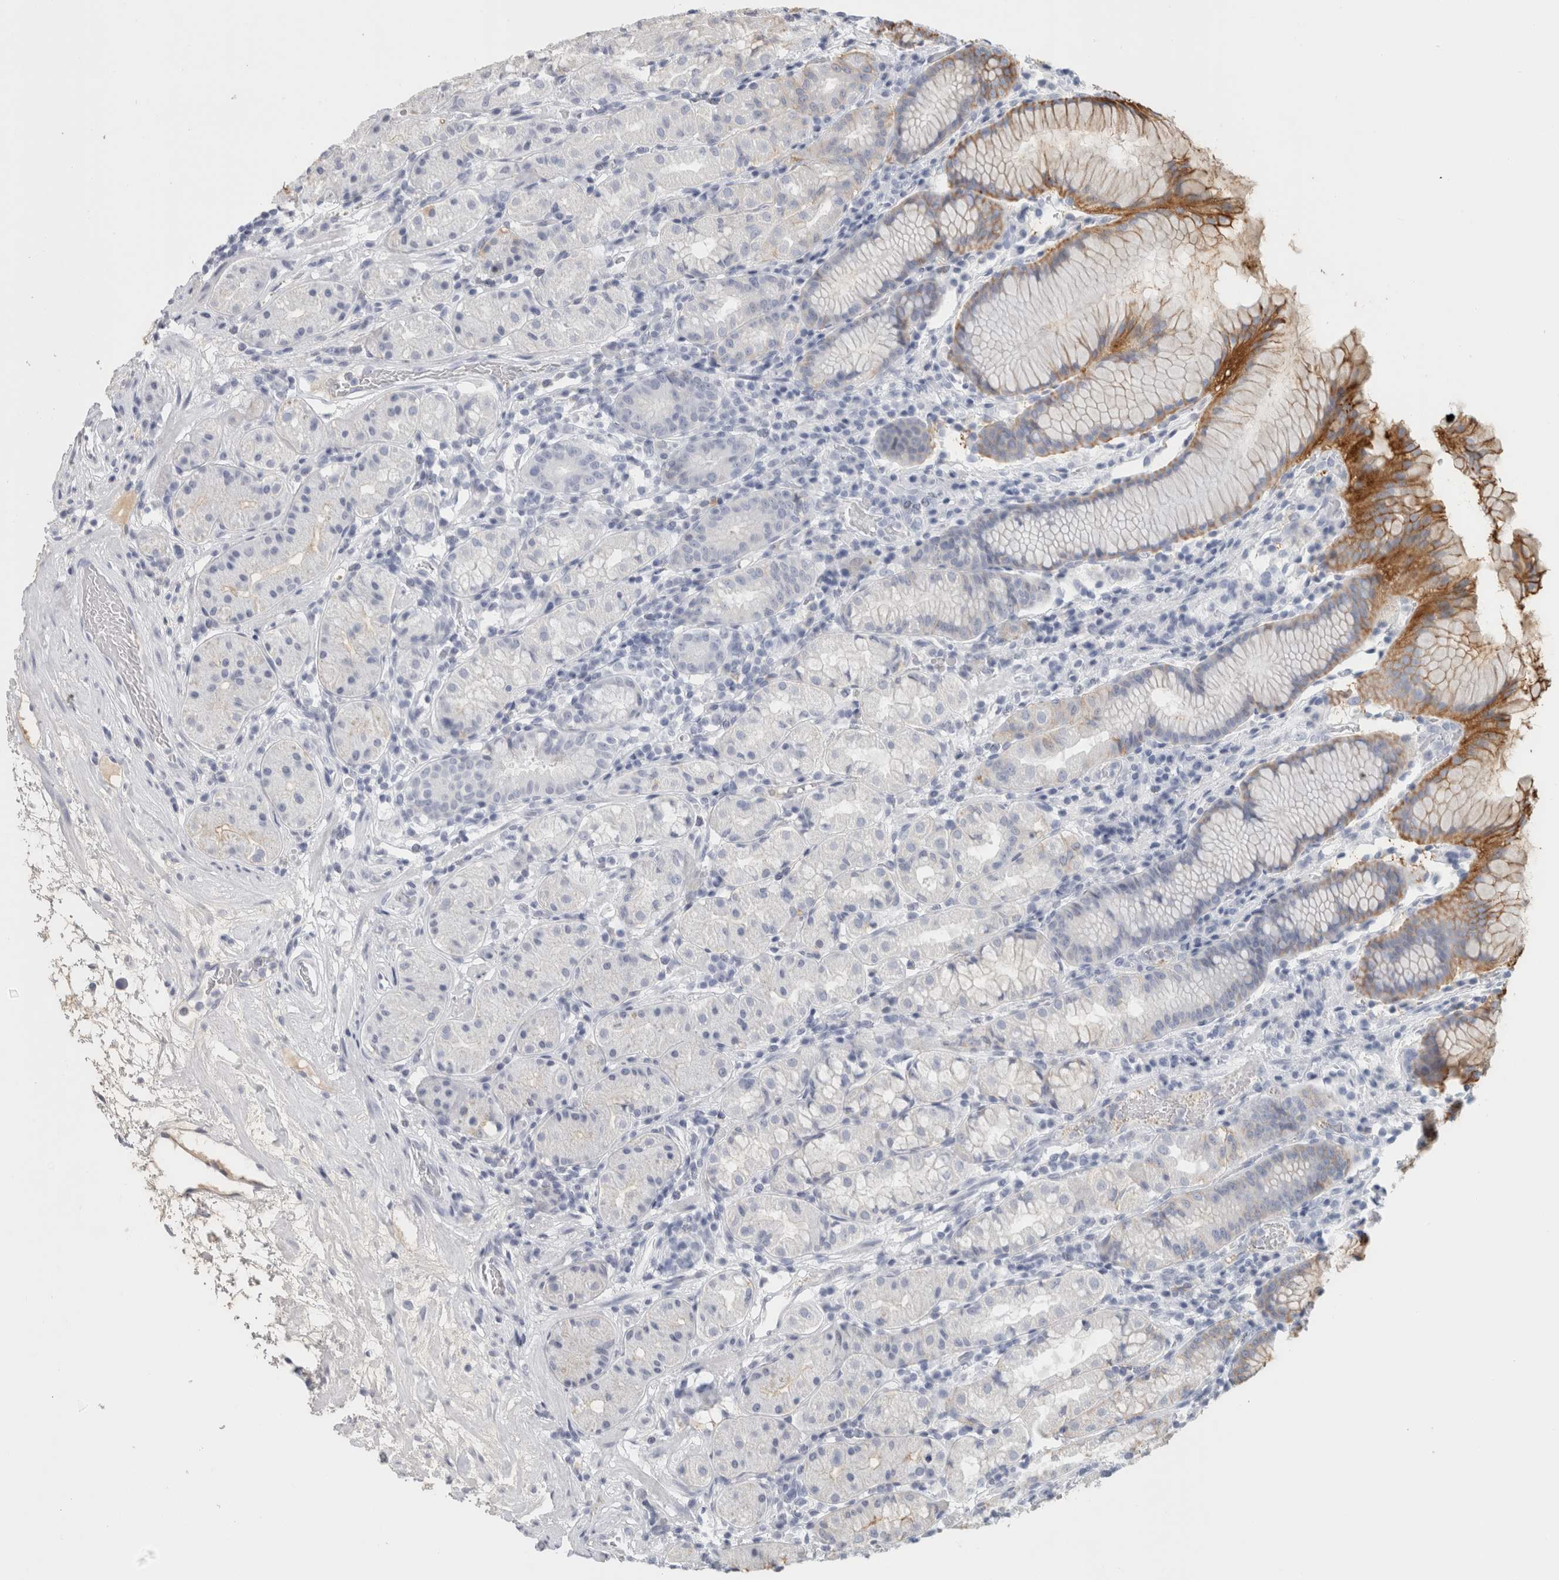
{"staining": {"intensity": "moderate", "quantity": "25%-75%", "location": "cytoplasmic/membranous"}, "tissue": "stomach", "cell_type": "Glandular cells", "image_type": "normal", "snomed": [{"axis": "morphology", "description": "Normal tissue, NOS"}, {"axis": "topography", "description": "Stomach, lower"}], "caption": "IHC staining of unremarkable stomach, which demonstrates medium levels of moderate cytoplasmic/membranous expression in approximately 25%-75% of glandular cells indicating moderate cytoplasmic/membranous protein expression. The staining was performed using DAB (brown) for protein detection and nuclei were counterstained in hematoxylin (blue).", "gene": "TSPAN8", "patient": {"sex": "female", "age": 56}}